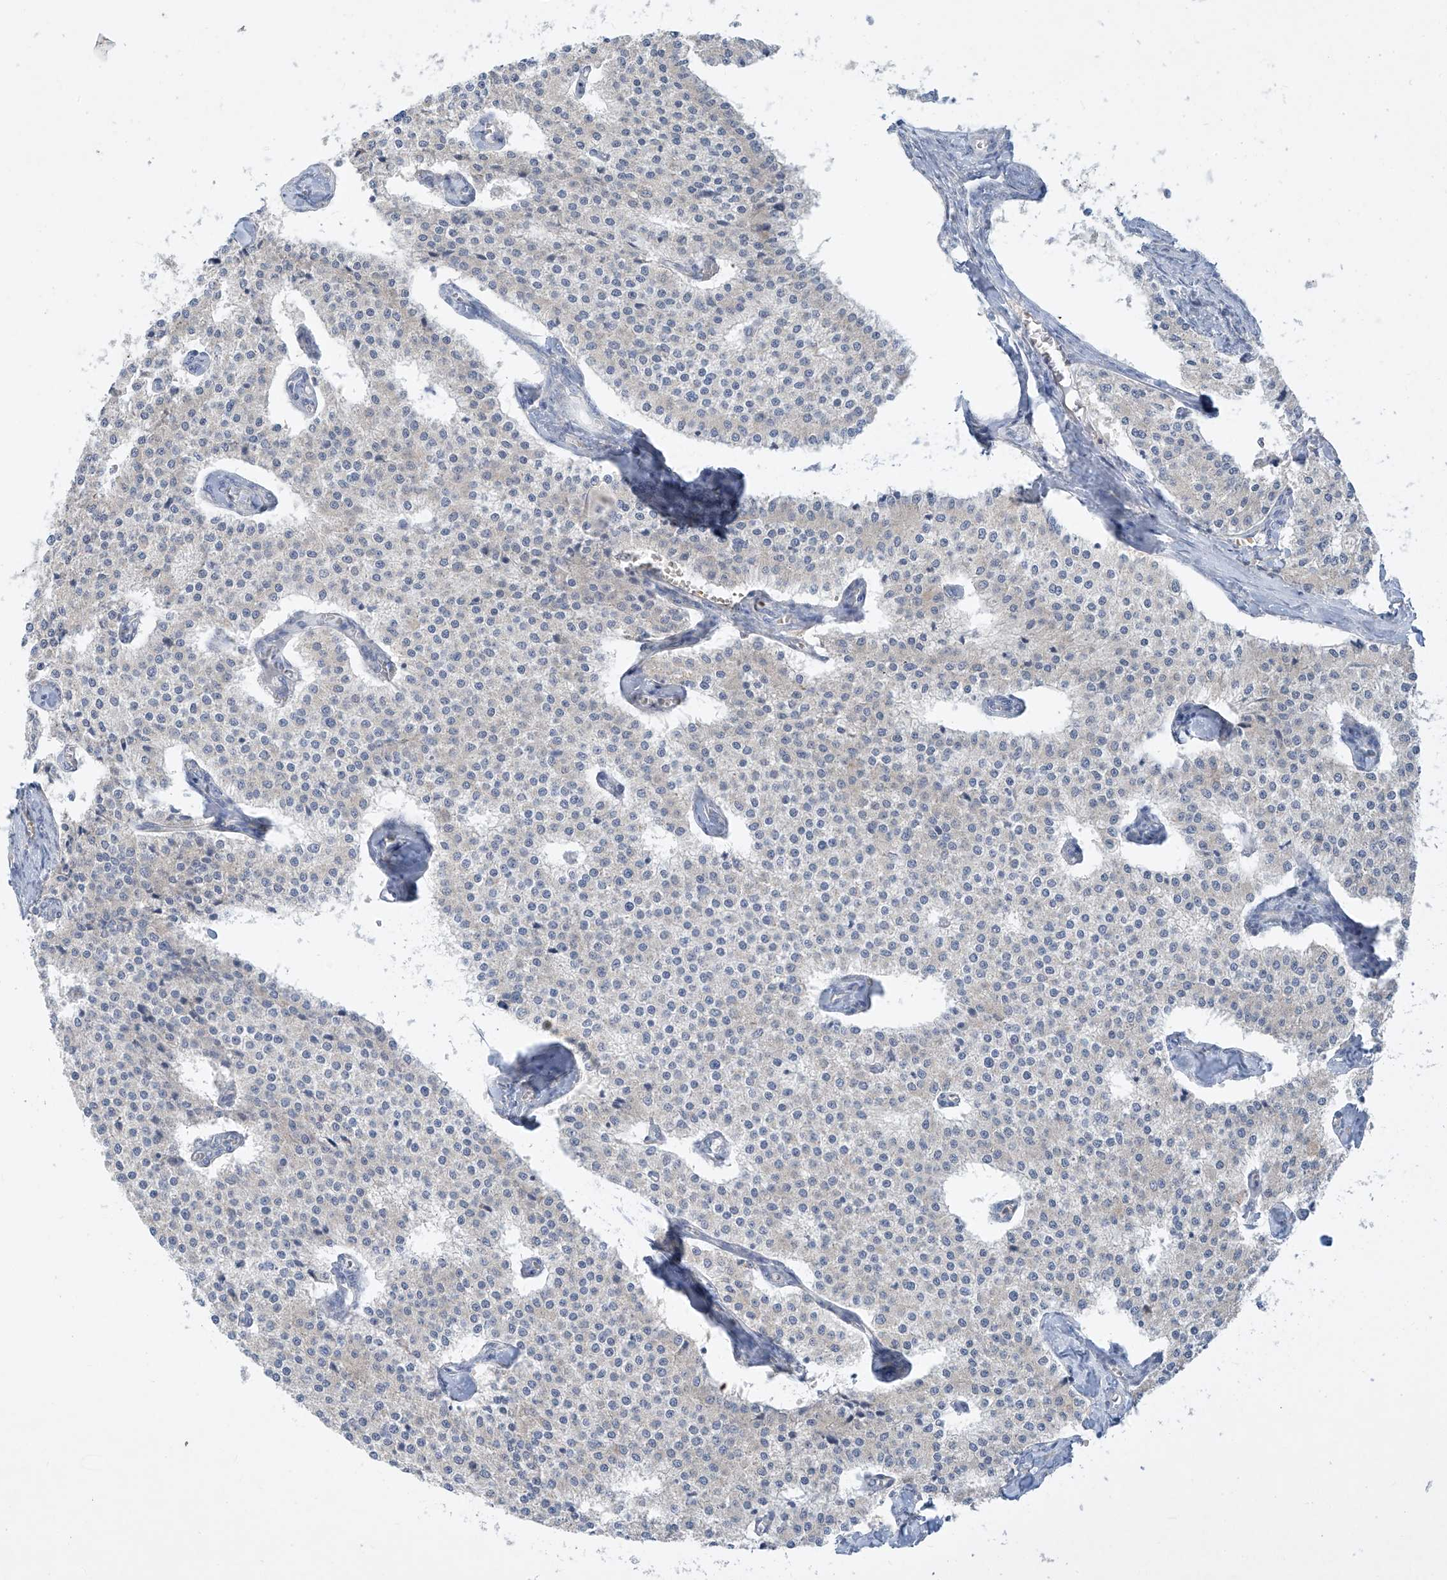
{"staining": {"intensity": "negative", "quantity": "none", "location": "none"}, "tissue": "carcinoid", "cell_type": "Tumor cells", "image_type": "cancer", "snomed": [{"axis": "morphology", "description": "Carcinoid, malignant, NOS"}, {"axis": "topography", "description": "Colon"}], "caption": "Immunohistochemistry micrograph of human carcinoid stained for a protein (brown), which reveals no positivity in tumor cells.", "gene": "DGKQ", "patient": {"sex": "female", "age": 52}}